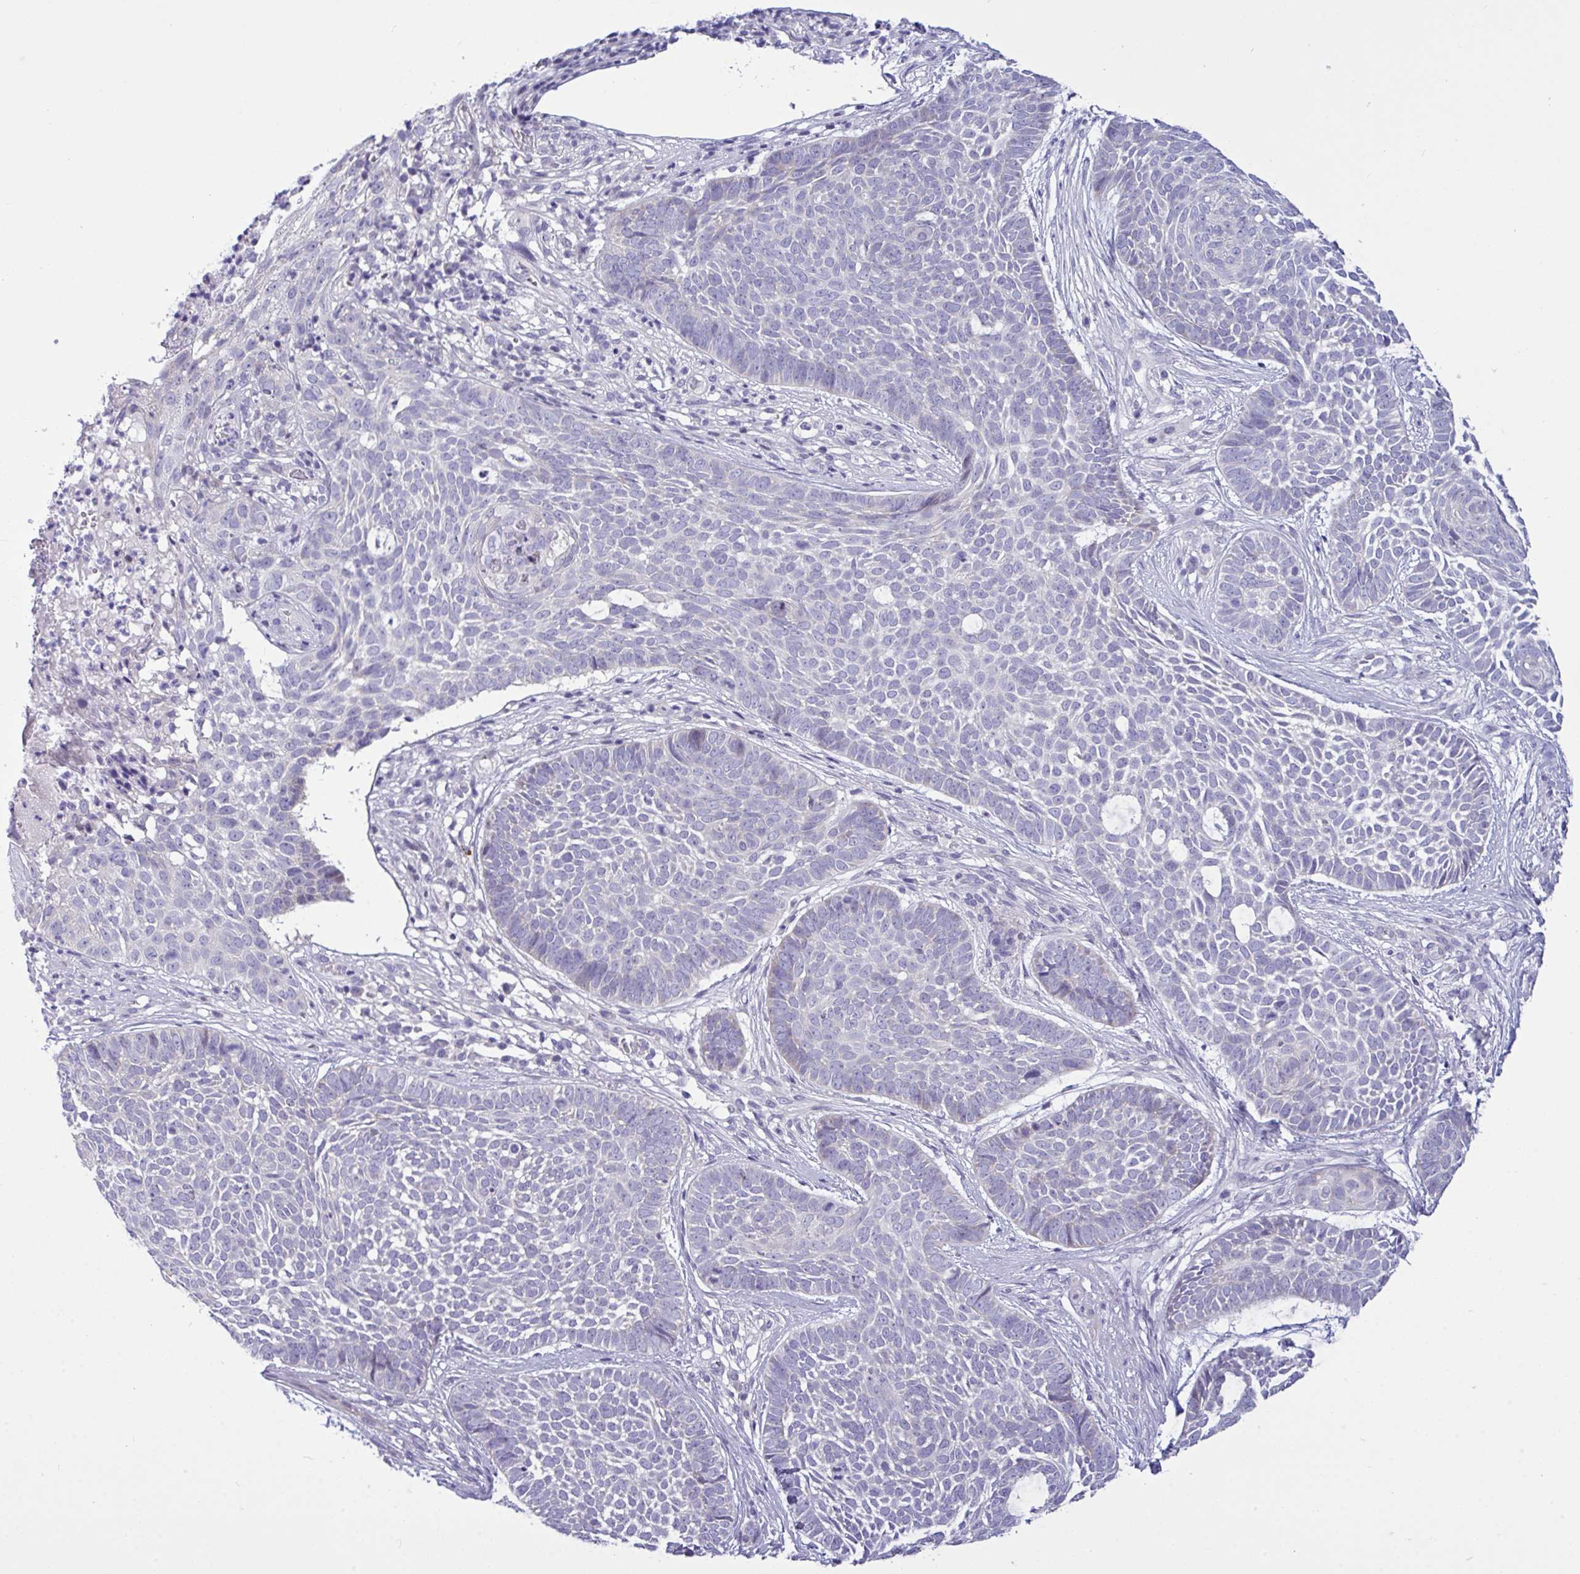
{"staining": {"intensity": "negative", "quantity": "none", "location": "none"}, "tissue": "skin cancer", "cell_type": "Tumor cells", "image_type": "cancer", "snomed": [{"axis": "morphology", "description": "Basal cell carcinoma"}, {"axis": "topography", "description": "Skin"}], "caption": "Basal cell carcinoma (skin) was stained to show a protein in brown. There is no significant staining in tumor cells.", "gene": "WDR97", "patient": {"sex": "female", "age": 89}}